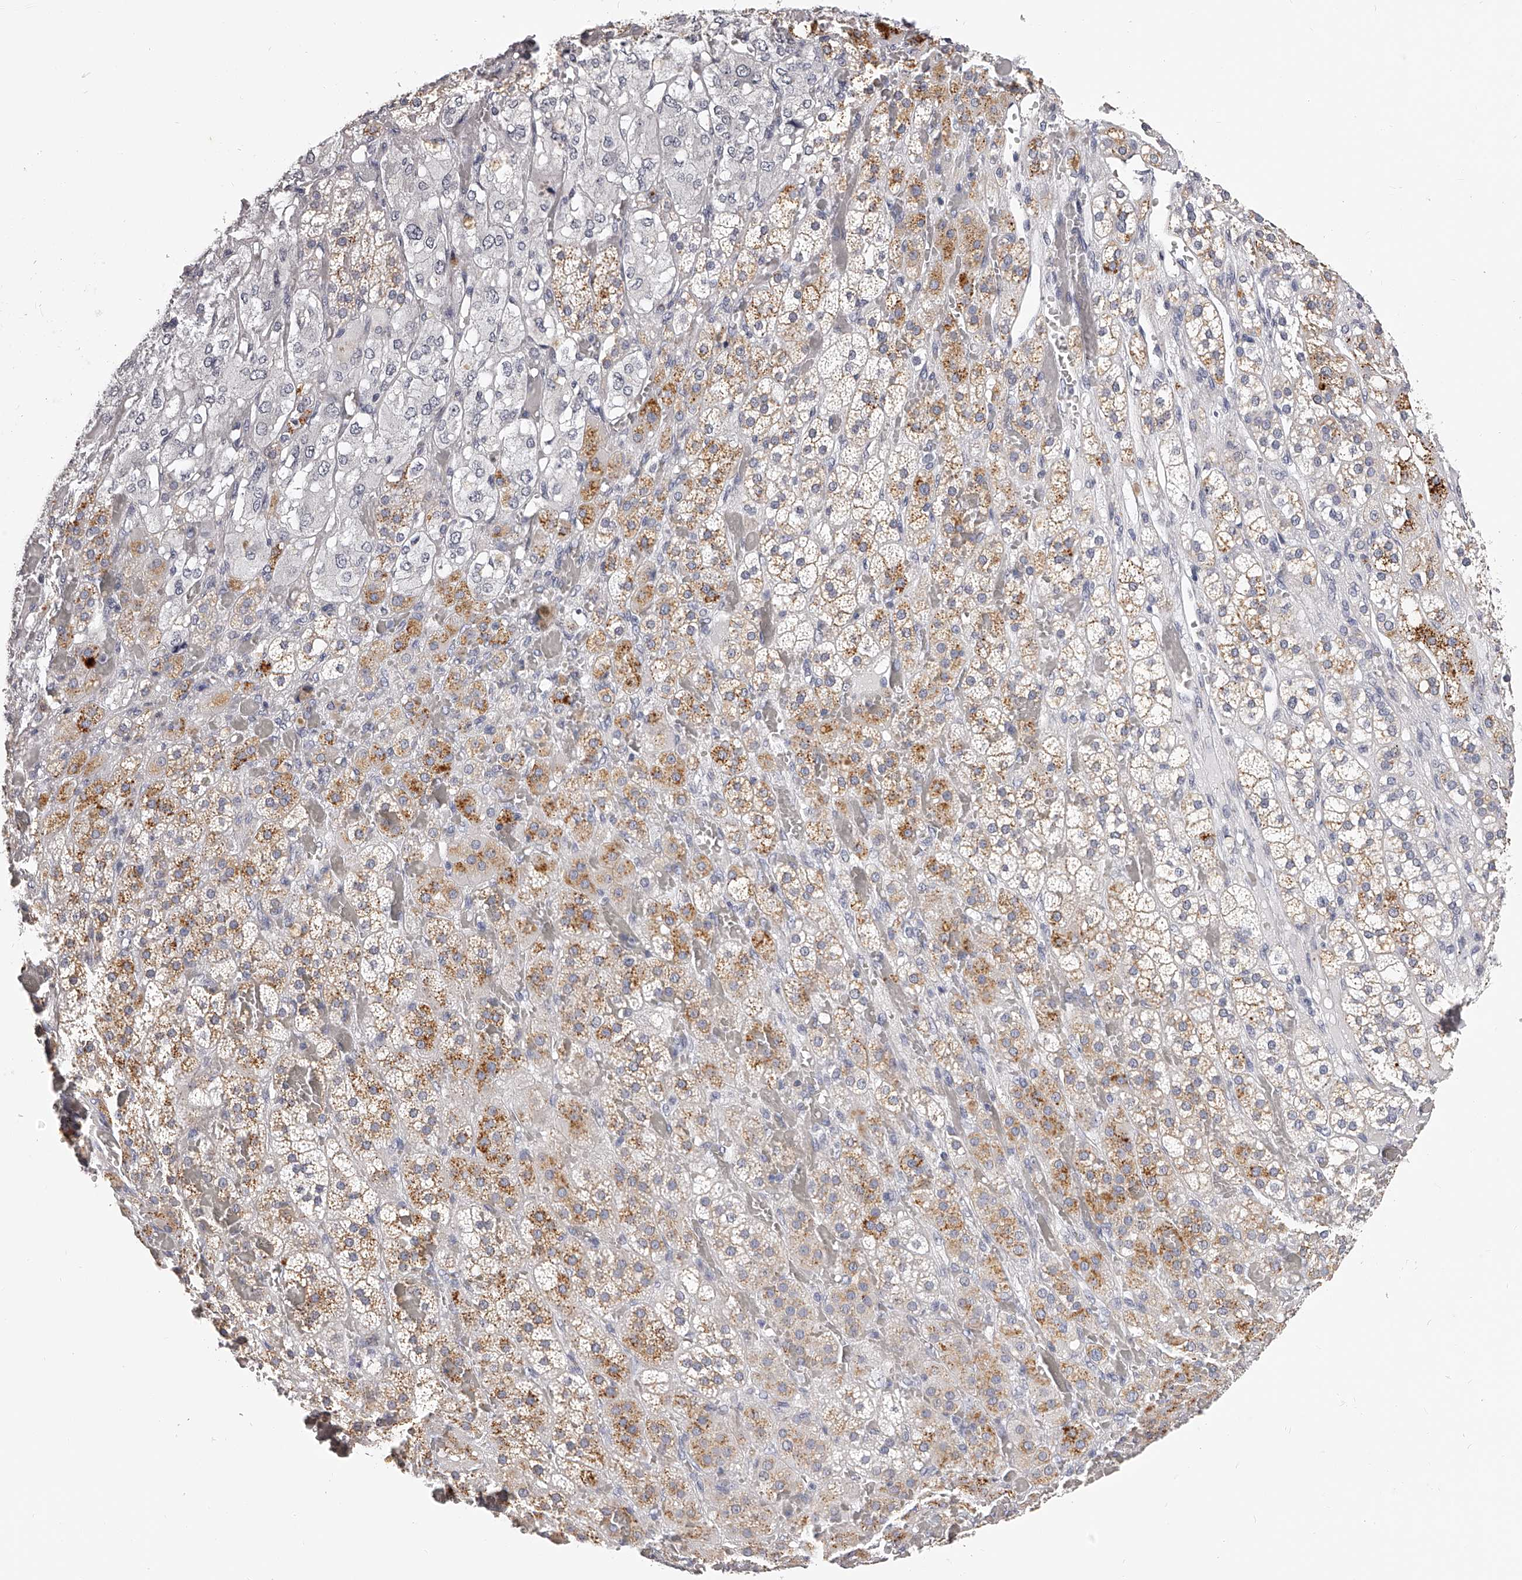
{"staining": {"intensity": "moderate", "quantity": "<25%", "location": "cytoplasmic/membranous"}, "tissue": "adrenal gland", "cell_type": "Glandular cells", "image_type": "normal", "snomed": [{"axis": "morphology", "description": "Normal tissue, NOS"}, {"axis": "topography", "description": "Adrenal gland"}], "caption": "Protein staining of benign adrenal gland displays moderate cytoplasmic/membranous positivity in approximately <25% of glandular cells.", "gene": "DMRT1", "patient": {"sex": "female", "age": 59}}